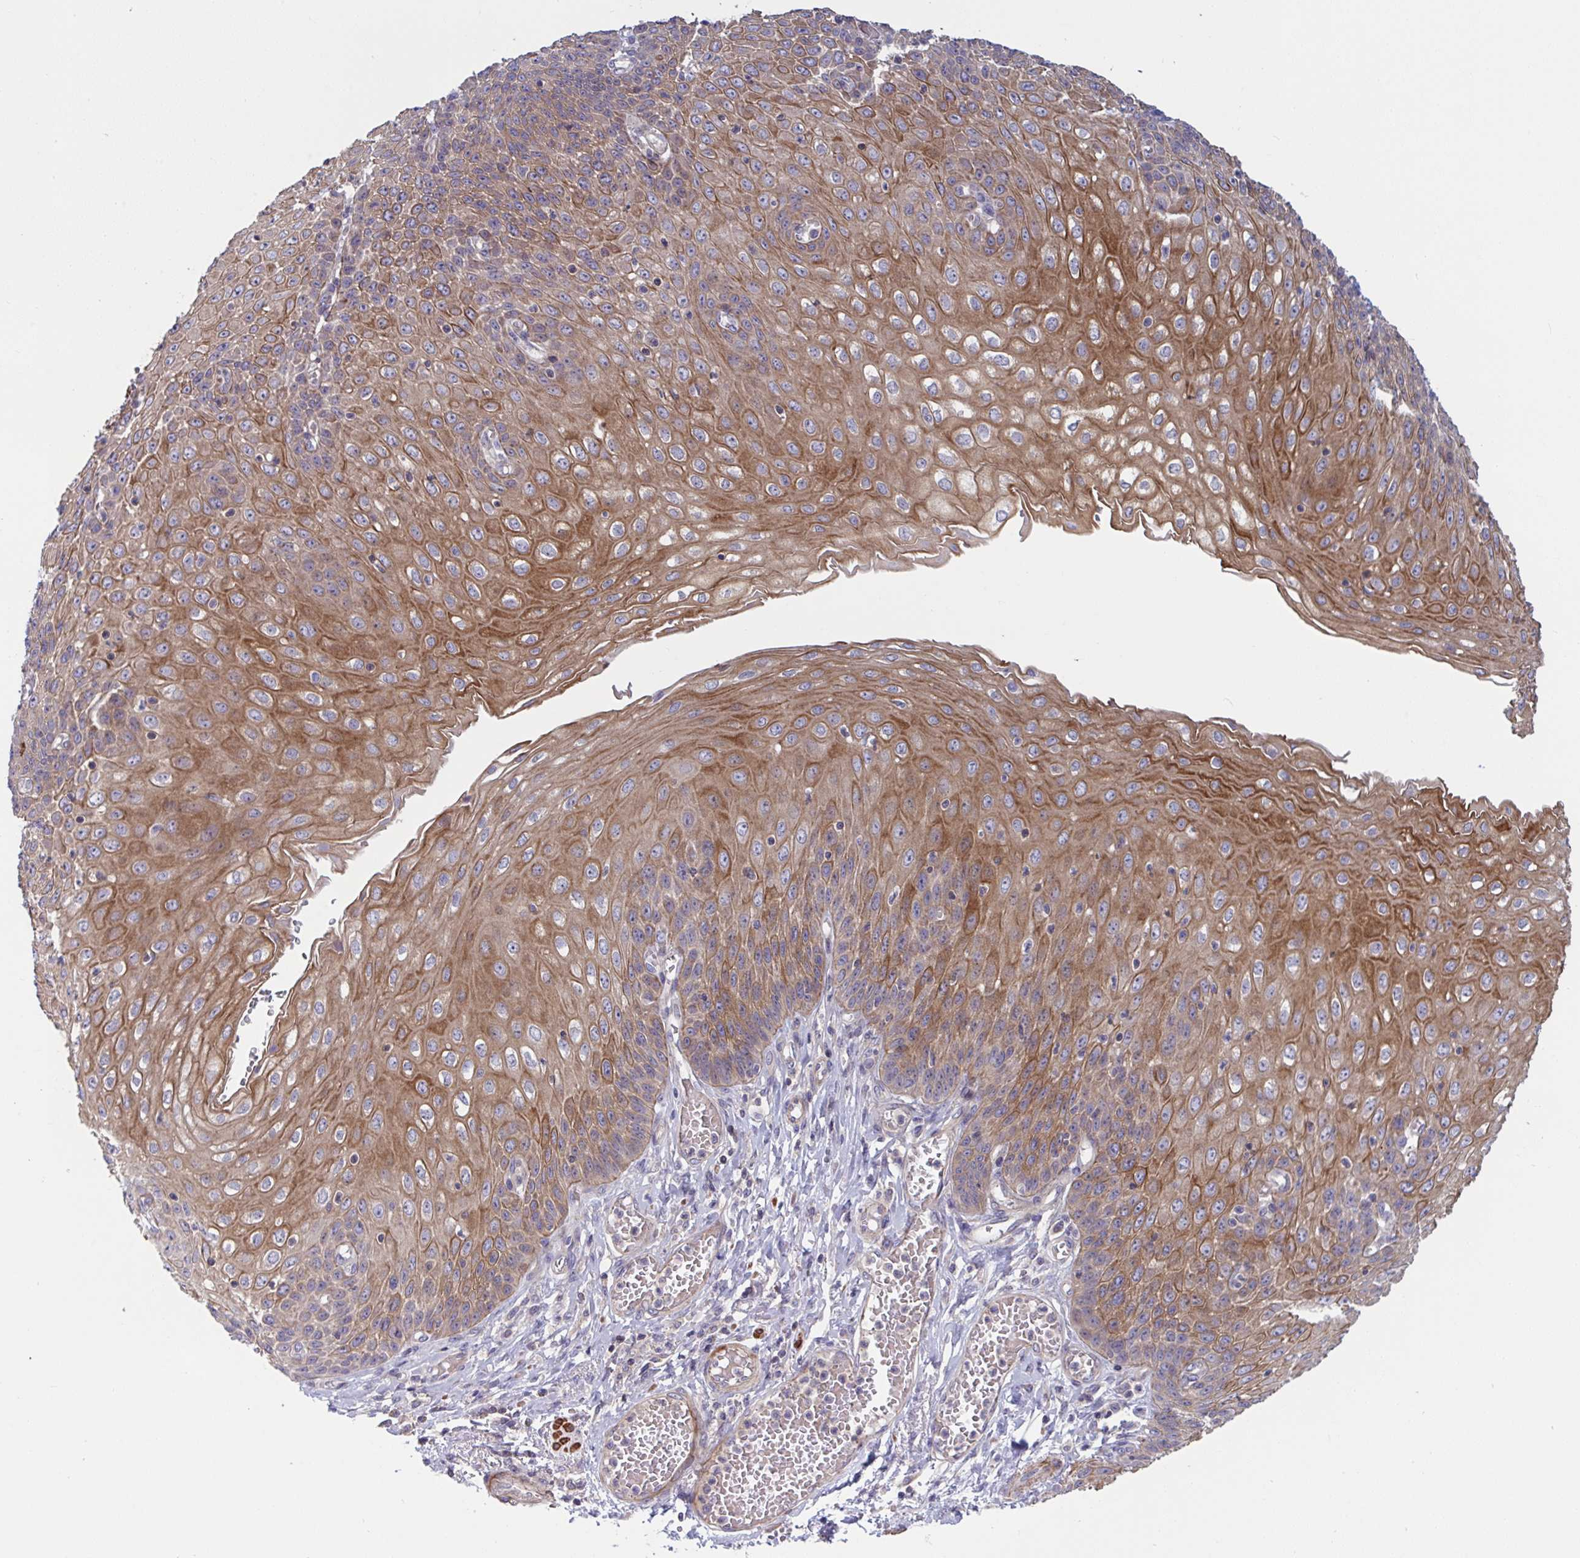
{"staining": {"intensity": "moderate", "quantity": ">75%", "location": "cytoplasmic/membranous"}, "tissue": "esophagus", "cell_type": "Squamous epithelial cells", "image_type": "normal", "snomed": [{"axis": "morphology", "description": "Normal tissue, NOS"}, {"axis": "morphology", "description": "Adenocarcinoma, NOS"}, {"axis": "topography", "description": "Esophagus"}], "caption": "A medium amount of moderate cytoplasmic/membranous expression is appreciated in approximately >75% of squamous epithelial cells in unremarkable esophagus. The staining was performed using DAB to visualize the protein expression in brown, while the nuclei were stained in blue with hematoxylin (Magnification: 20x).", "gene": "TANK", "patient": {"sex": "male", "age": 81}}